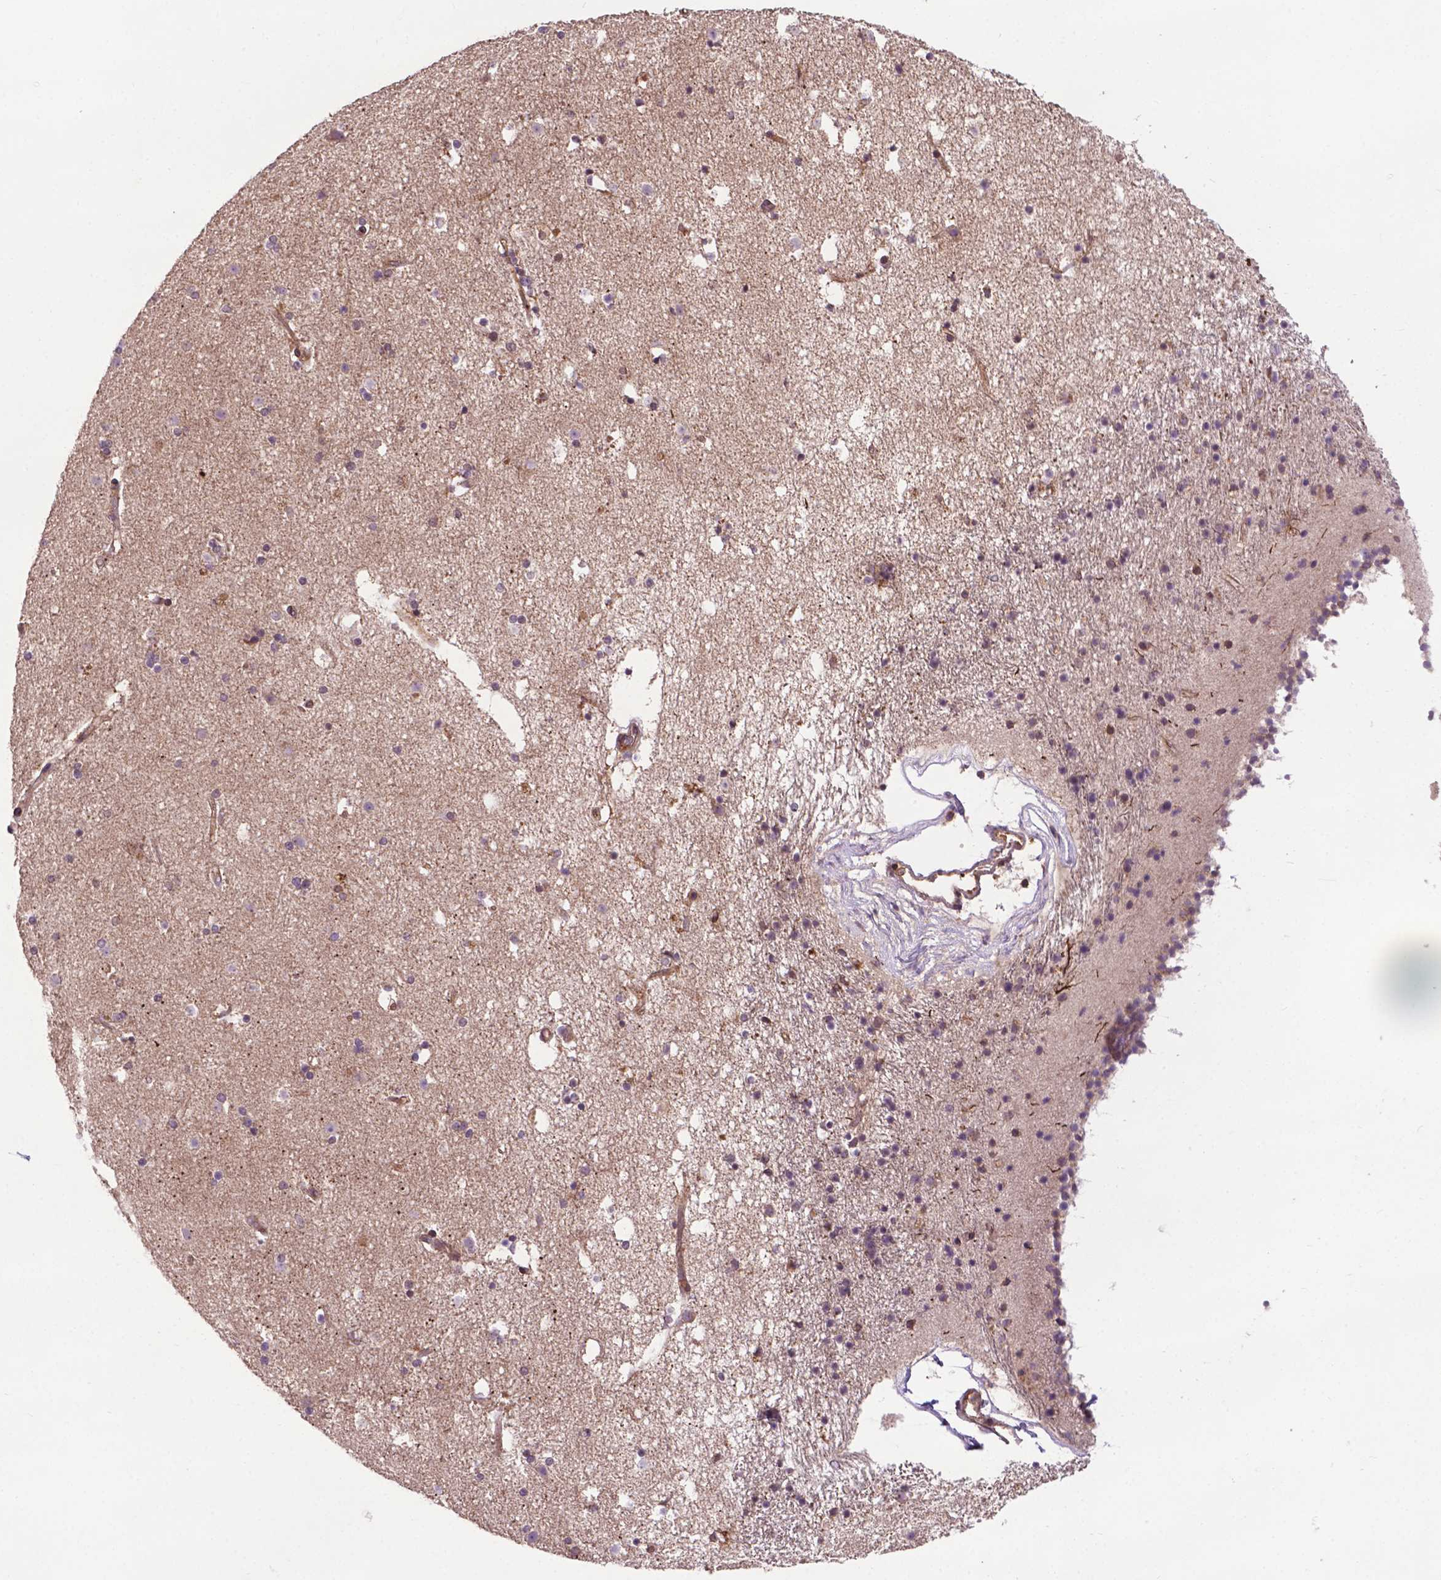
{"staining": {"intensity": "negative", "quantity": "none", "location": "none"}, "tissue": "caudate", "cell_type": "Glial cells", "image_type": "normal", "snomed": [{"axis": "morphology", "description": "Normal tissue, NOS"}, {"axis": "topography", "description": "Lateral ventricle wall"}], "caption": "IHC of benign human caudate shows no positivity in glial cells.", "gene": "SPNS2", "patient": {"sex": "female", "age": 71}}